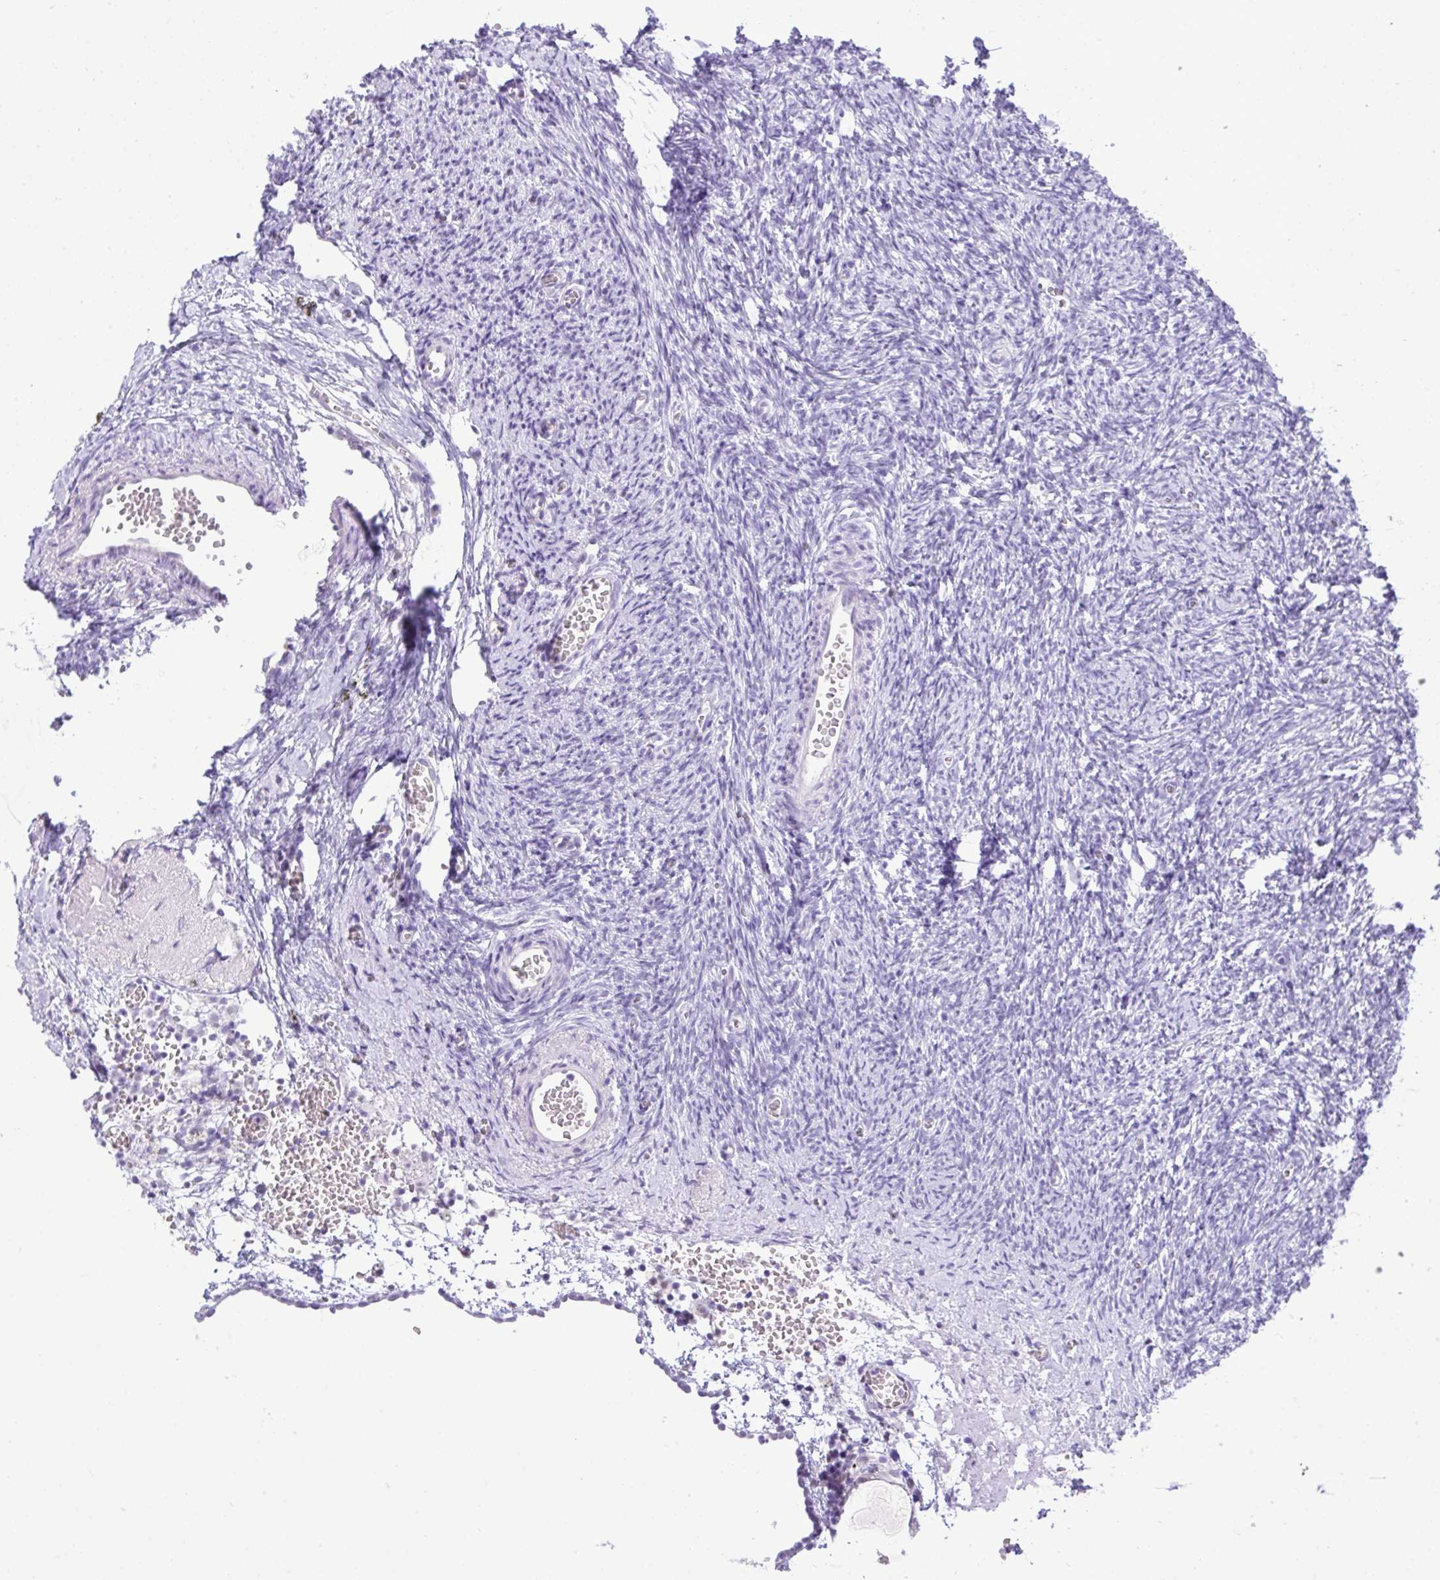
{"staining": {"intensity": "negative", "quantity": "none", "location": "none"}, "tissue": "ovary", "cell_type": "Follicle cells", "image_type": "normal", "snomed": [{"axis": "morphology", "description": "Normal tissue, NOS"}, {"axis": "topography", "description": "Ovary"}], "caption": "DAB immunohistochemical staining of unremarkable human ovary demonstrates no significant expression in follicle cells.", "gene": "PRM2", "patient": {"sex": "female", "age": 41}}